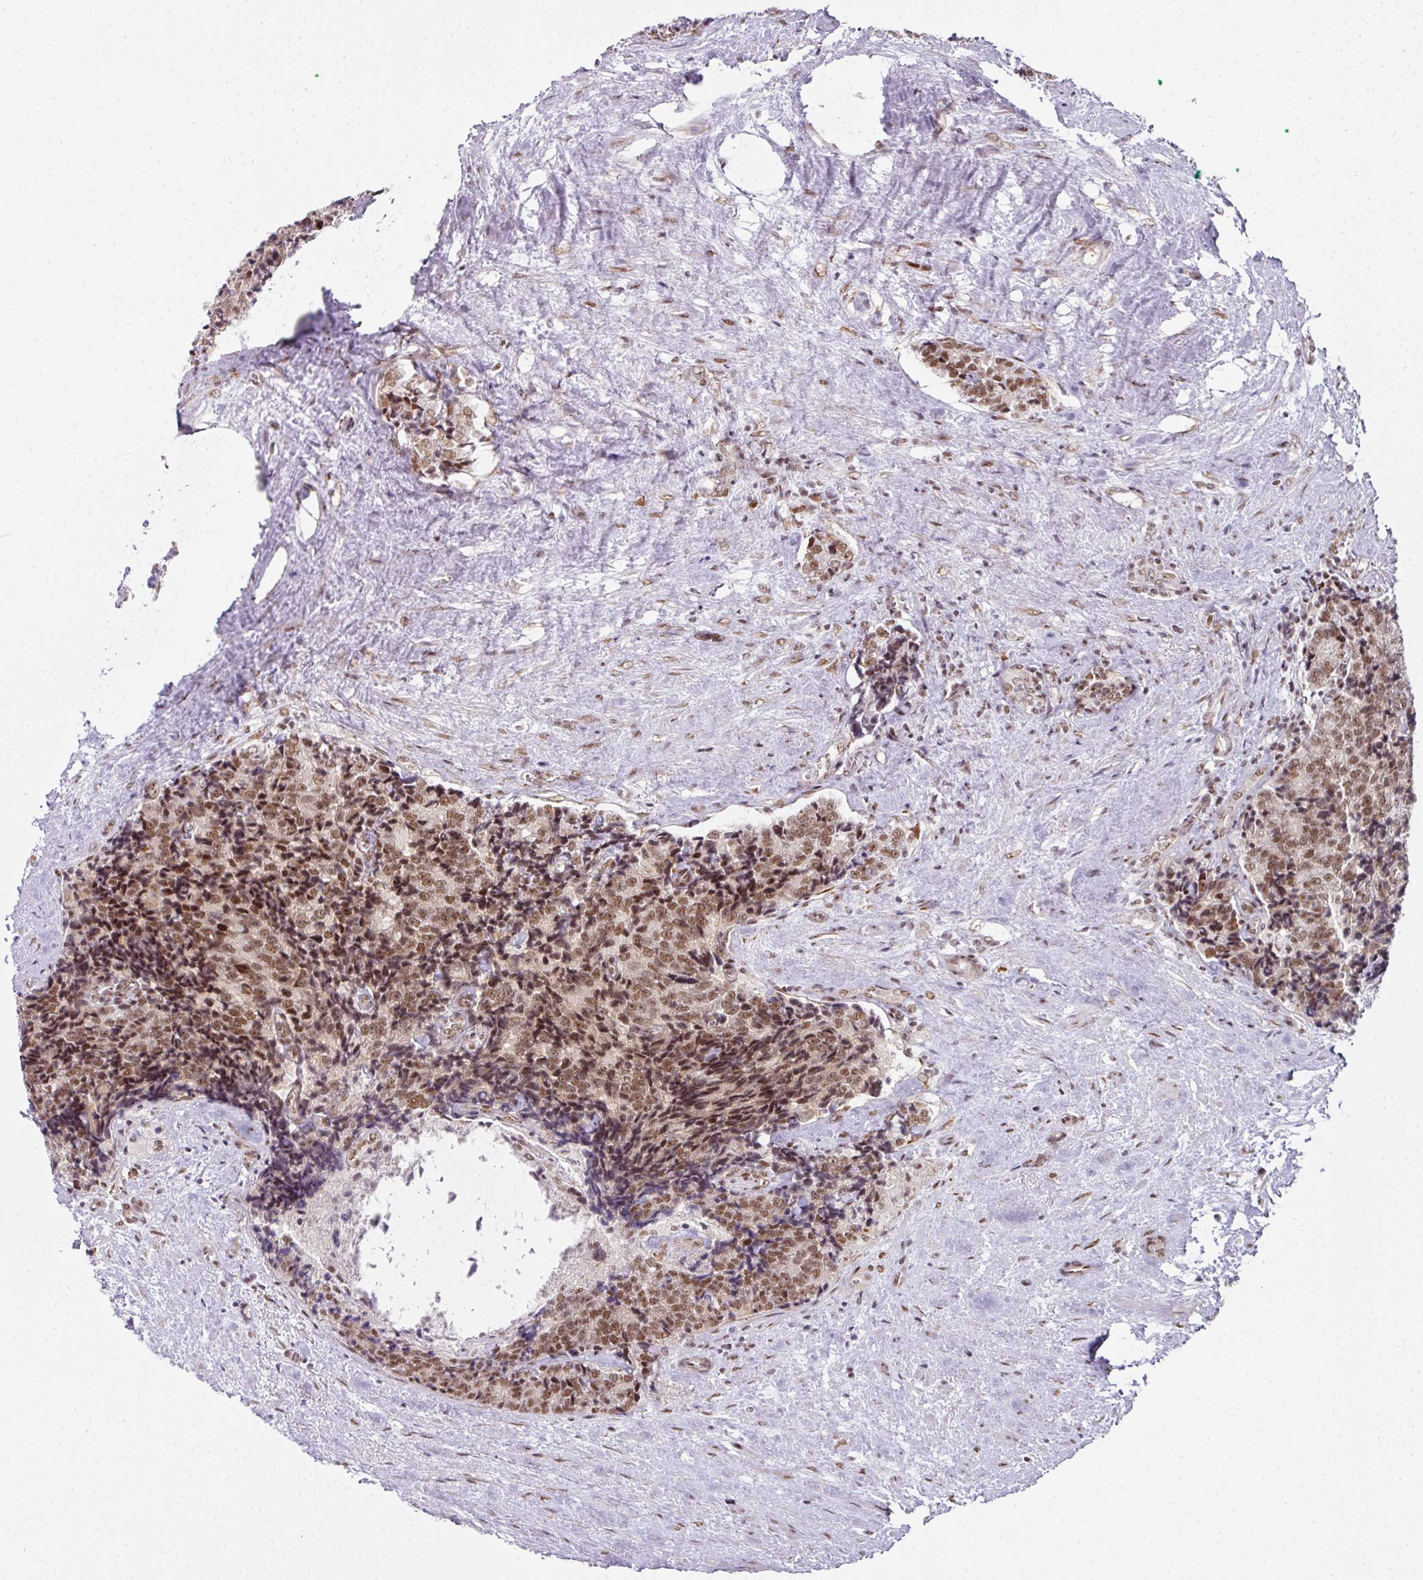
{"staining": {"intensity": "moderate", "quantity": ">75%", "location": "nuclear"}, "tissue": "prostate cancer", "cell_type": "Tumor cells", "image_type": "cancer", "snomed": [{"axis": "morphology", "description": "Adenocarcinoma, High grade"}, {"axis": "topography", "description": "Prostate"}], "caption": "IHC (DAB (3,3'-diaminobenzidine)) staining of prostate cancer displays moderate nuclear protein expression in approximately >75% of tumor cells.", "gene": "NFYA", "patient": {"sex": "male", "age": 70}}